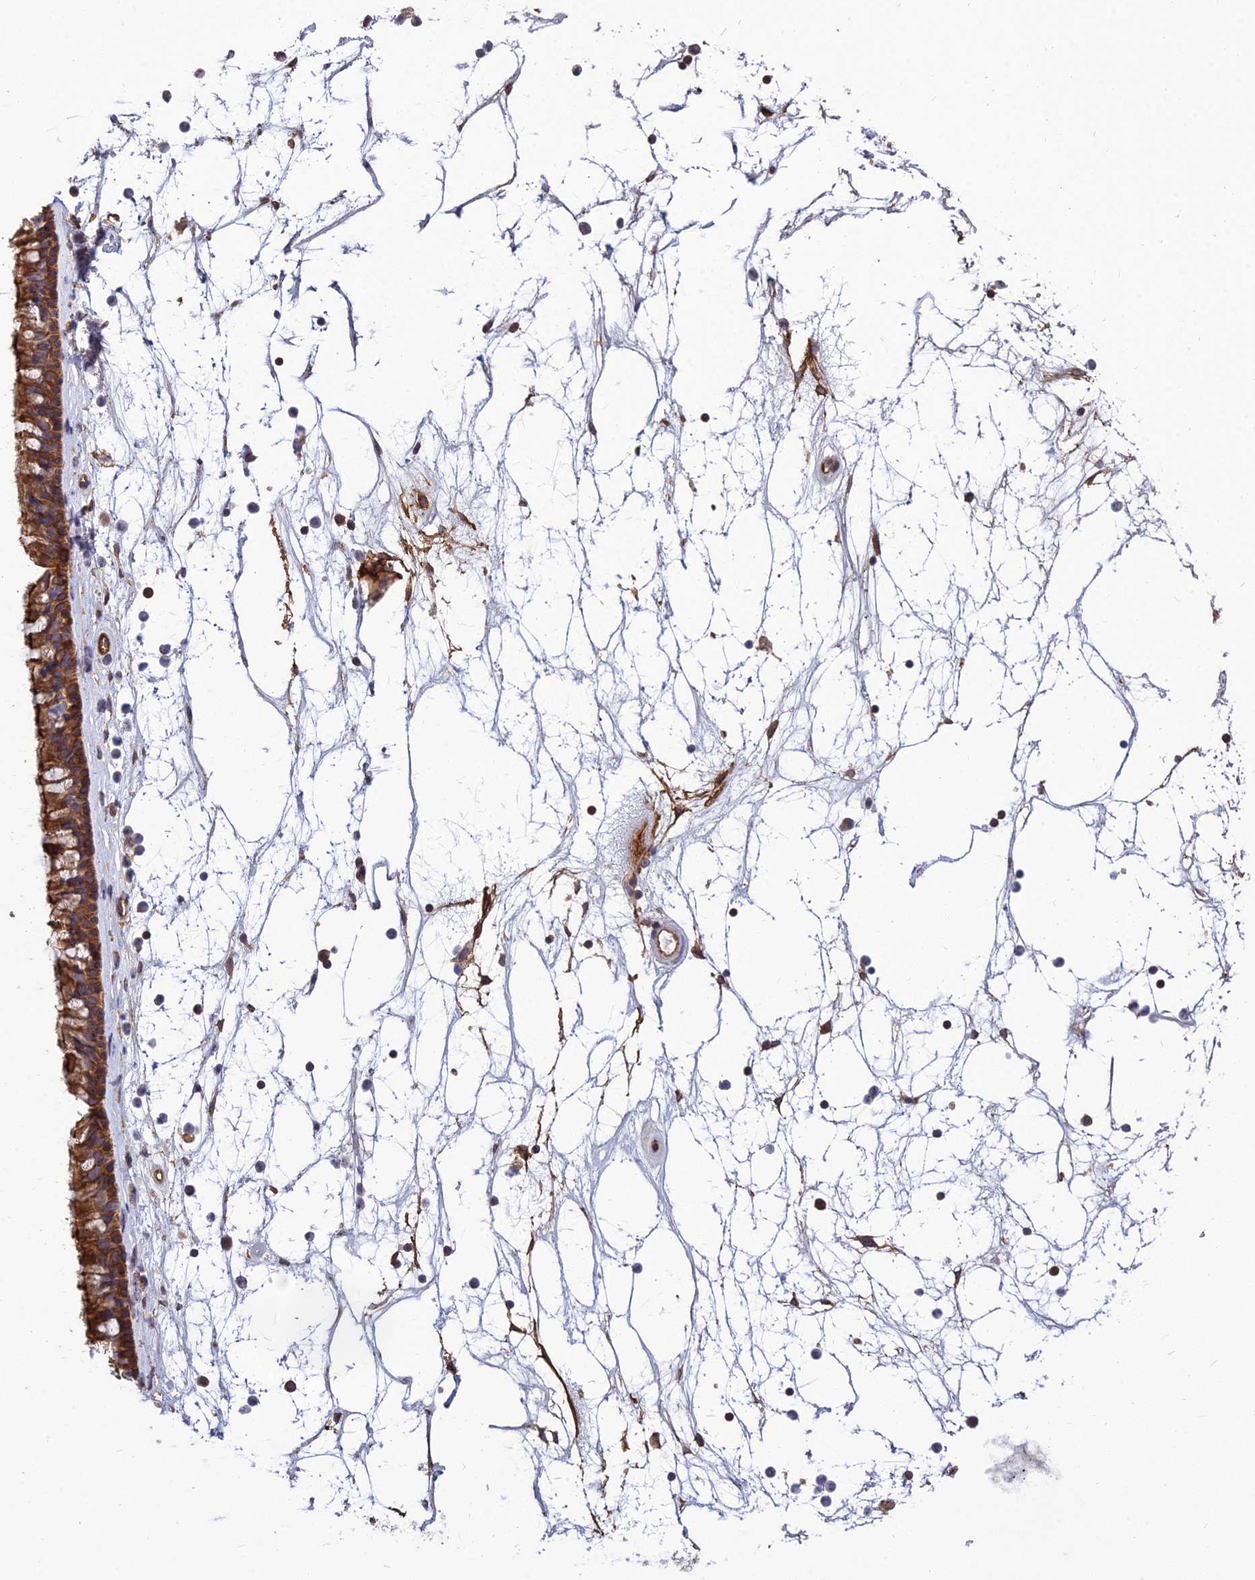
{"staining": {"intensity": "strong", "quantity": ">75%", "location": "cytoplasmic/membranous"}, "tissue": "nasopharynx", "cell_type": "Respiratory epithelial cells", "image_type": "normal", "snomed": [{"axis": "morphology", "description": "Normal tissue, NOS"}, {"axis": "topography", "description": "Nasopharynx"}], "caption": "Respiratory epithelial cells reveal high levels of strong cytoplasmic/membranous positivity in approximately >75% of cells in unremarkable nasopharynx. (DAB IHC with brightfield microscopy, high magnification).", "gene": "CRTAP", "patient": {"sex": "male", "age": 64}}